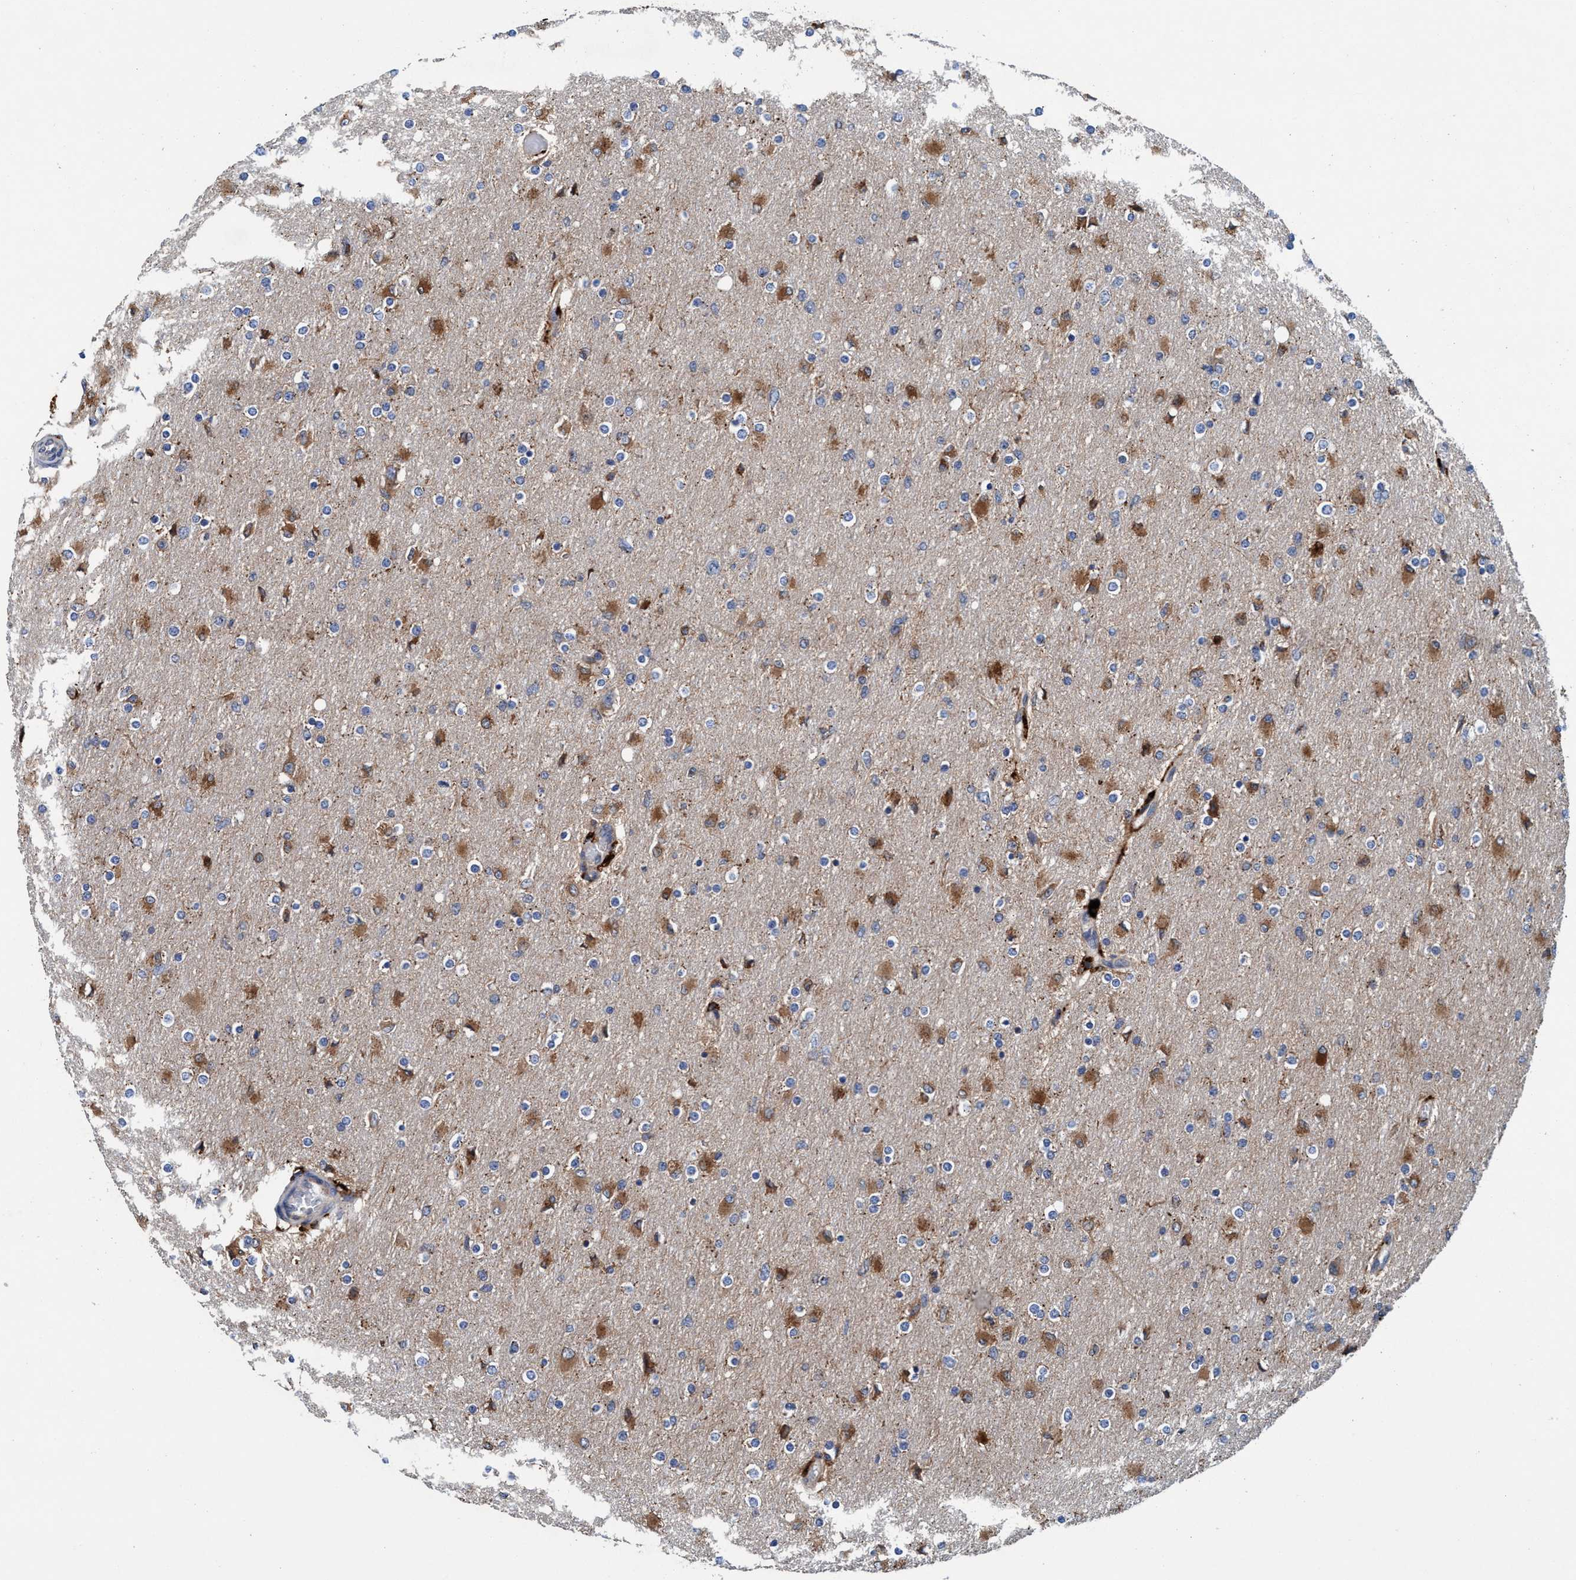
{"staining": {"intensity": "moderate", "quantity": "25%-75%", "location": "cytoplasmic/membranous"}, "tissue": "glioma", "cell_type": "Tumor cells", "image_type": "cancer", "snomed": [{"axis": "morphology", "description": "Glioma, malignant, High grade"}, {"axis": "topography", "description": "Cerebral cortex"}], "caption": "DAB immunohistochemical staining of human glioma reveals moderate cytoplasmic/membranous protein staining in approximately 25%-75% of tumor cells. (Stains: DAB in brown, nuclei in blue, Microscopy: brightfield microscopy at high magnification).", "gene": "ENDOG", "patient": {"sex": "female", "age": 36}}